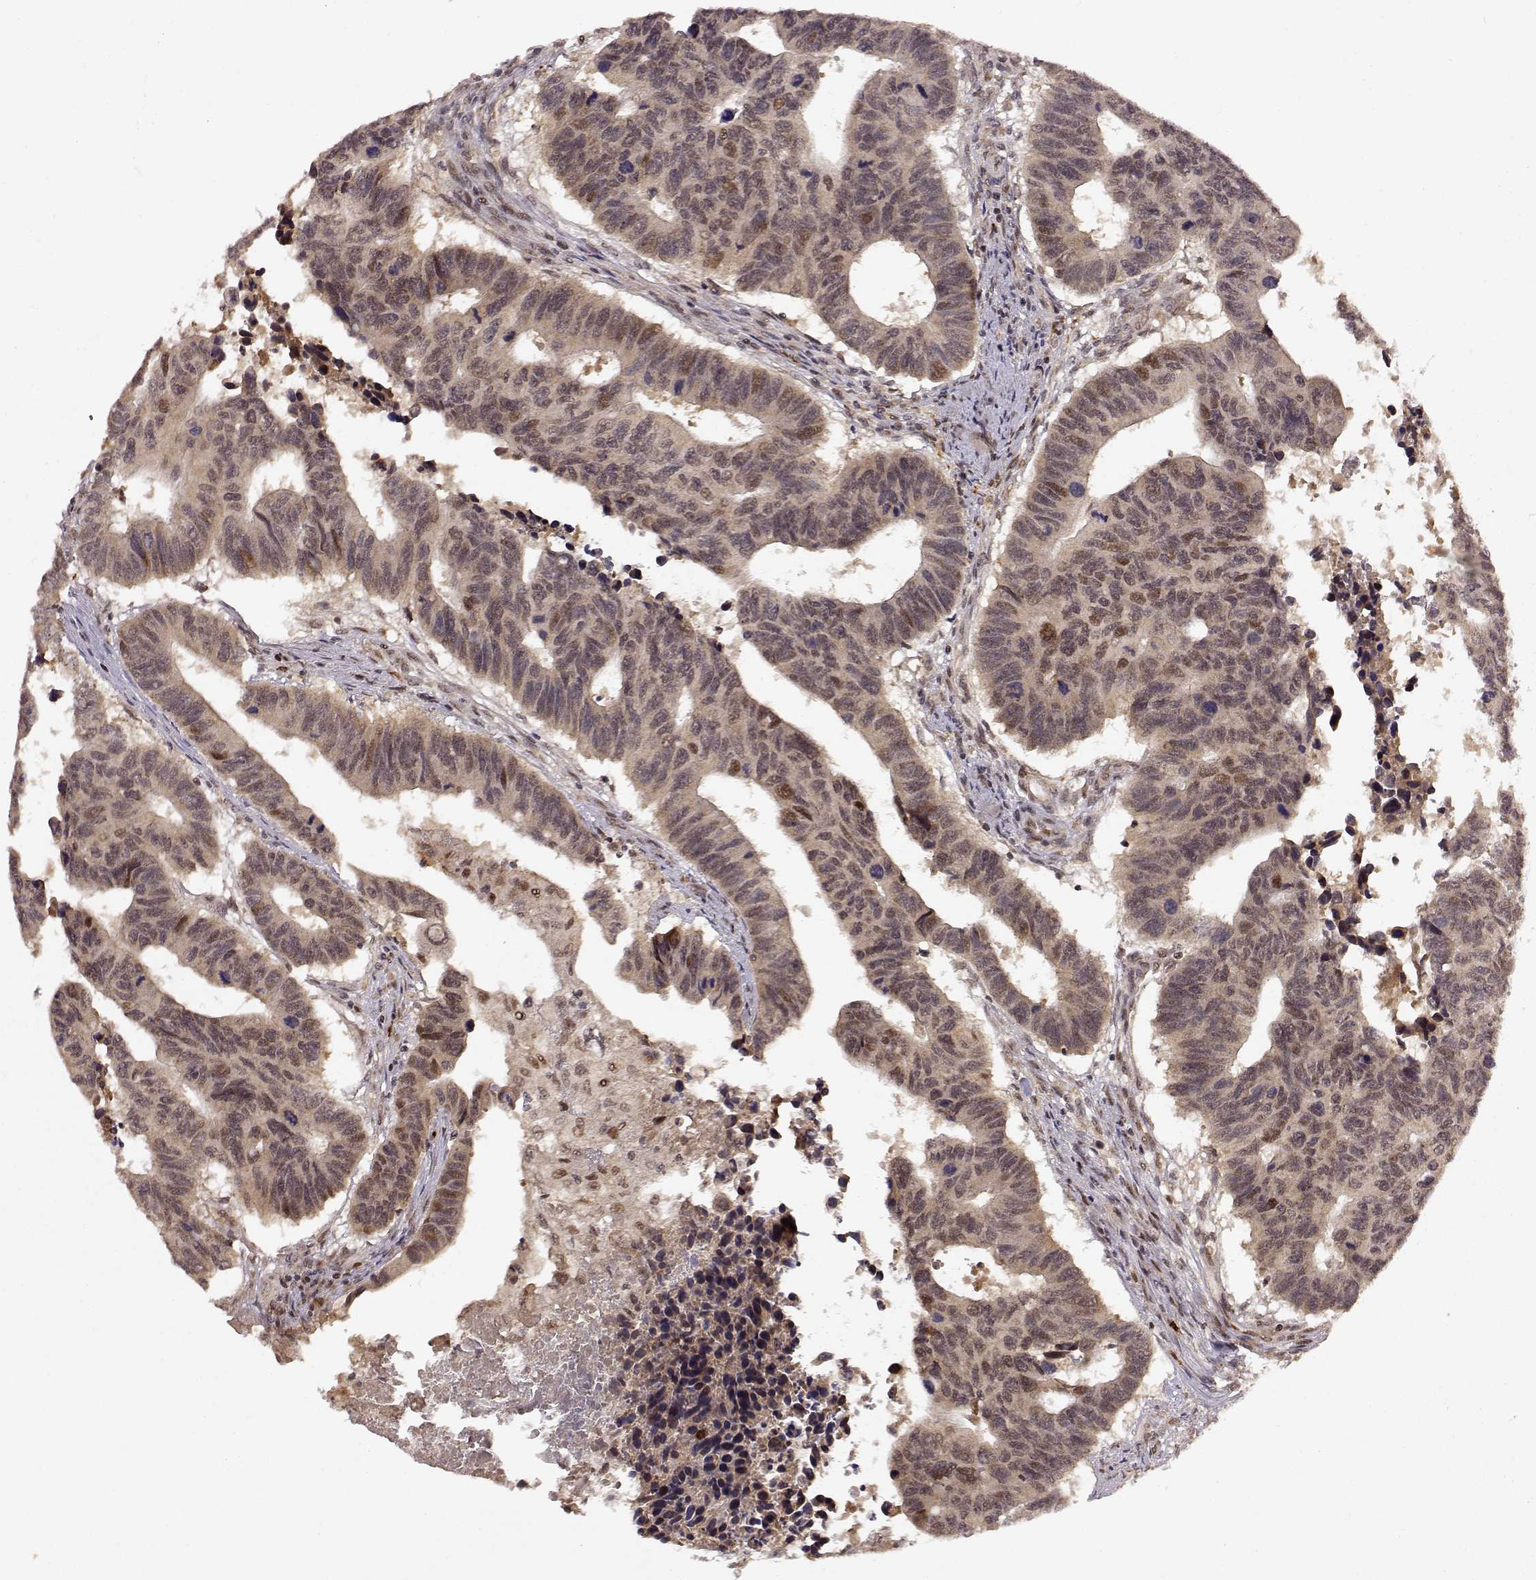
{"staining": {"intensity": "strong", "quantity": "<25%", "location": "nuclear"}, "tissue": "colorectal cancer", "cell_type": "Tumor cells", "image_type": "cancer", "snomed": [{"axis": "morphology", "description": "Adenocarcinoma, NOS"}, {"axis": "topography", "description": "Rectum"}], "caption": "Human adenocarcinoma (colorectal) stained for a protein (brown) exhibits strong nuclear positive staining in about <25% of tumor cells.", "gene": "MAEA", "patient": {"sex": "female", "age": 85}}